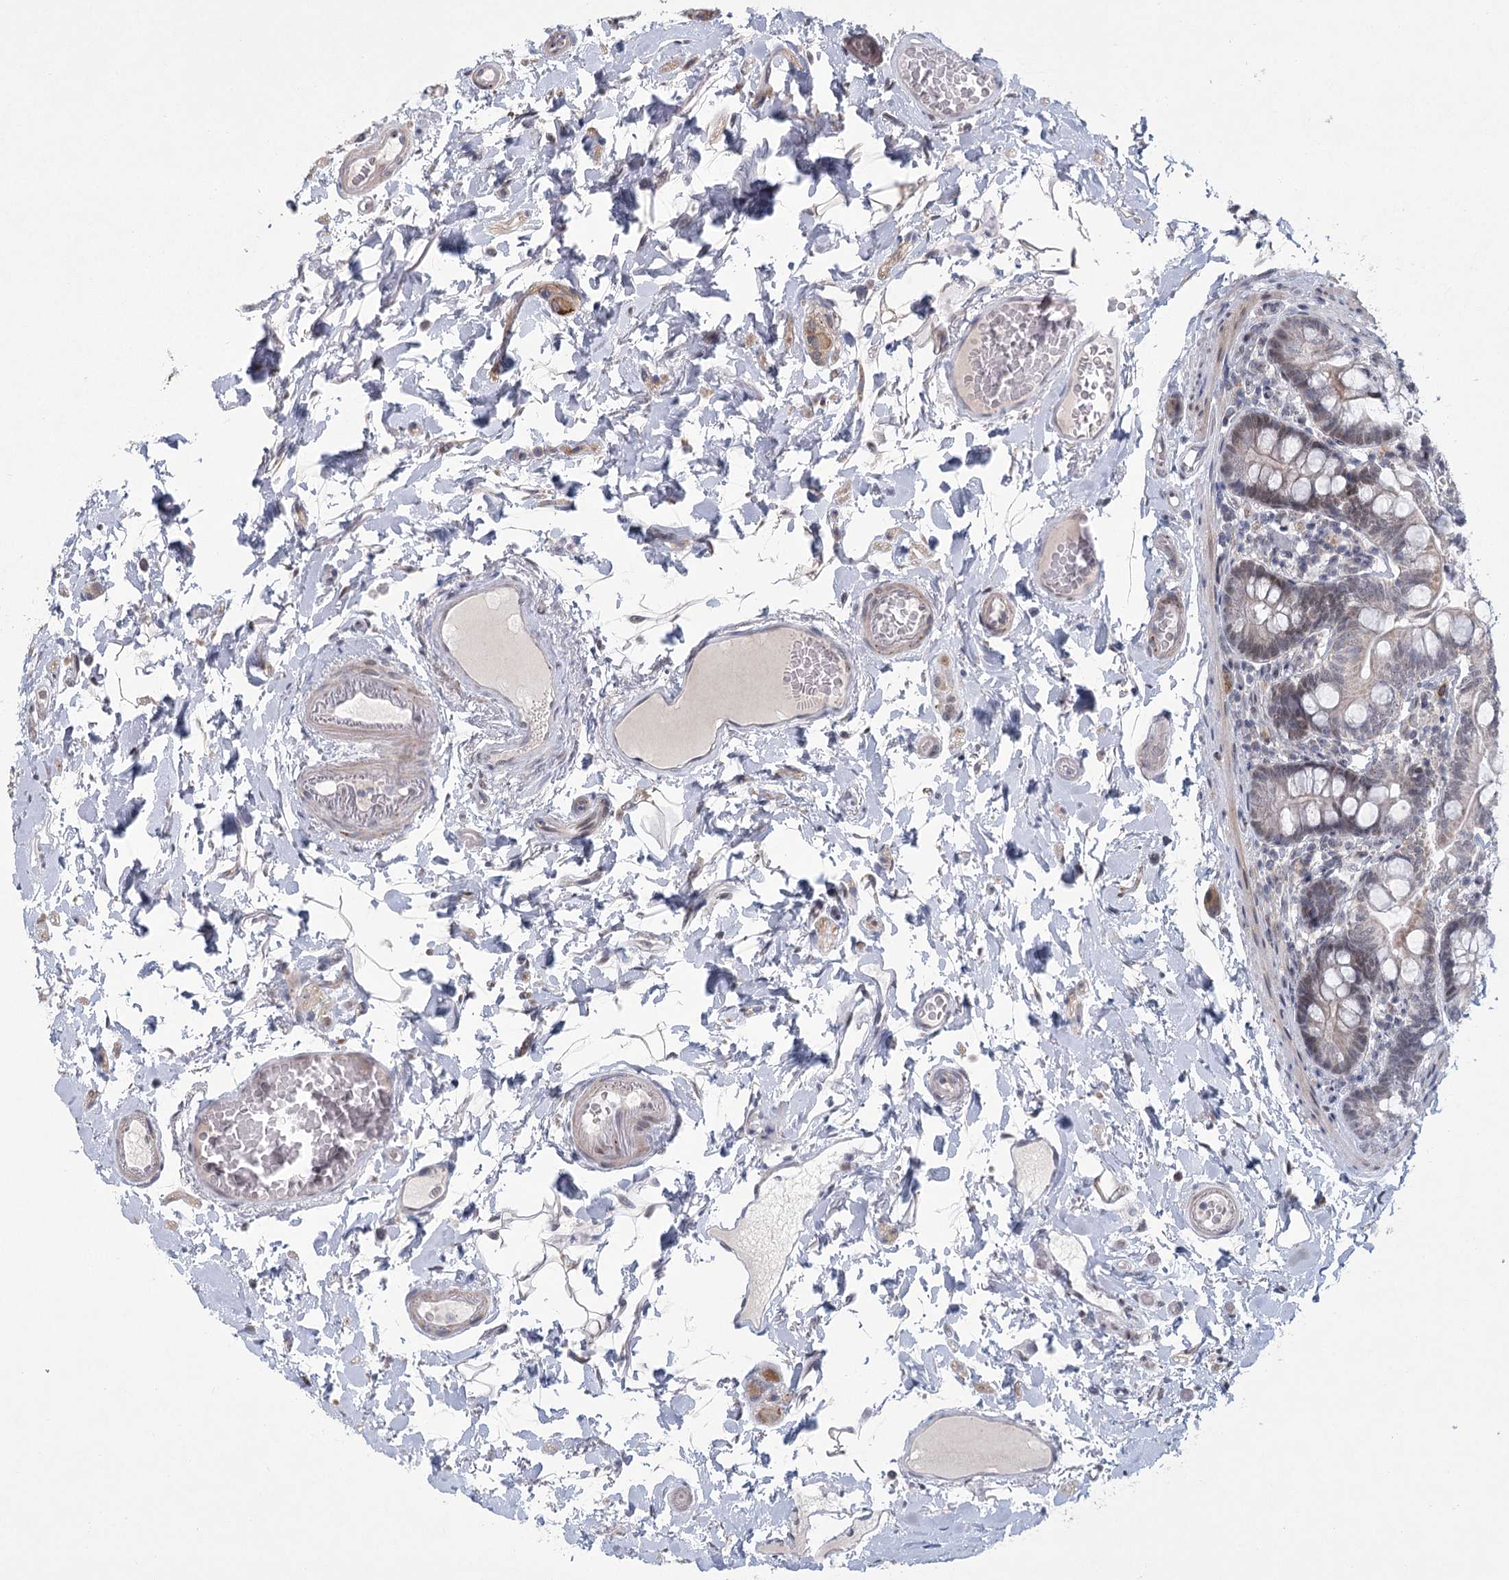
{"staining": {"intensity": "moderate", "quantity": ">75%", "location": "nuclear"}, "tissue": "small intestine", "cell_type": "Glandular cells", "image_type": "normal", "snomed": [{"axis": "morphology", "description": "Normal tissue, NOS"}, {"axis": "topography", "description": "Small intestine"}], "caption": "High-power microscopy captured an immunohistochemistry (IHC) photomicrograph of benign small intestine, revealing moderate nuclear expression in approximately >75% of glandular cells. The staining was performed using DAB (3,3'-diaminobenzidine), with brown indicating positive protein expression. Nuclei are stained blue with hematoxylin.", "gene": "CIB4", "patient": {"sex": "female", "age": 64}}